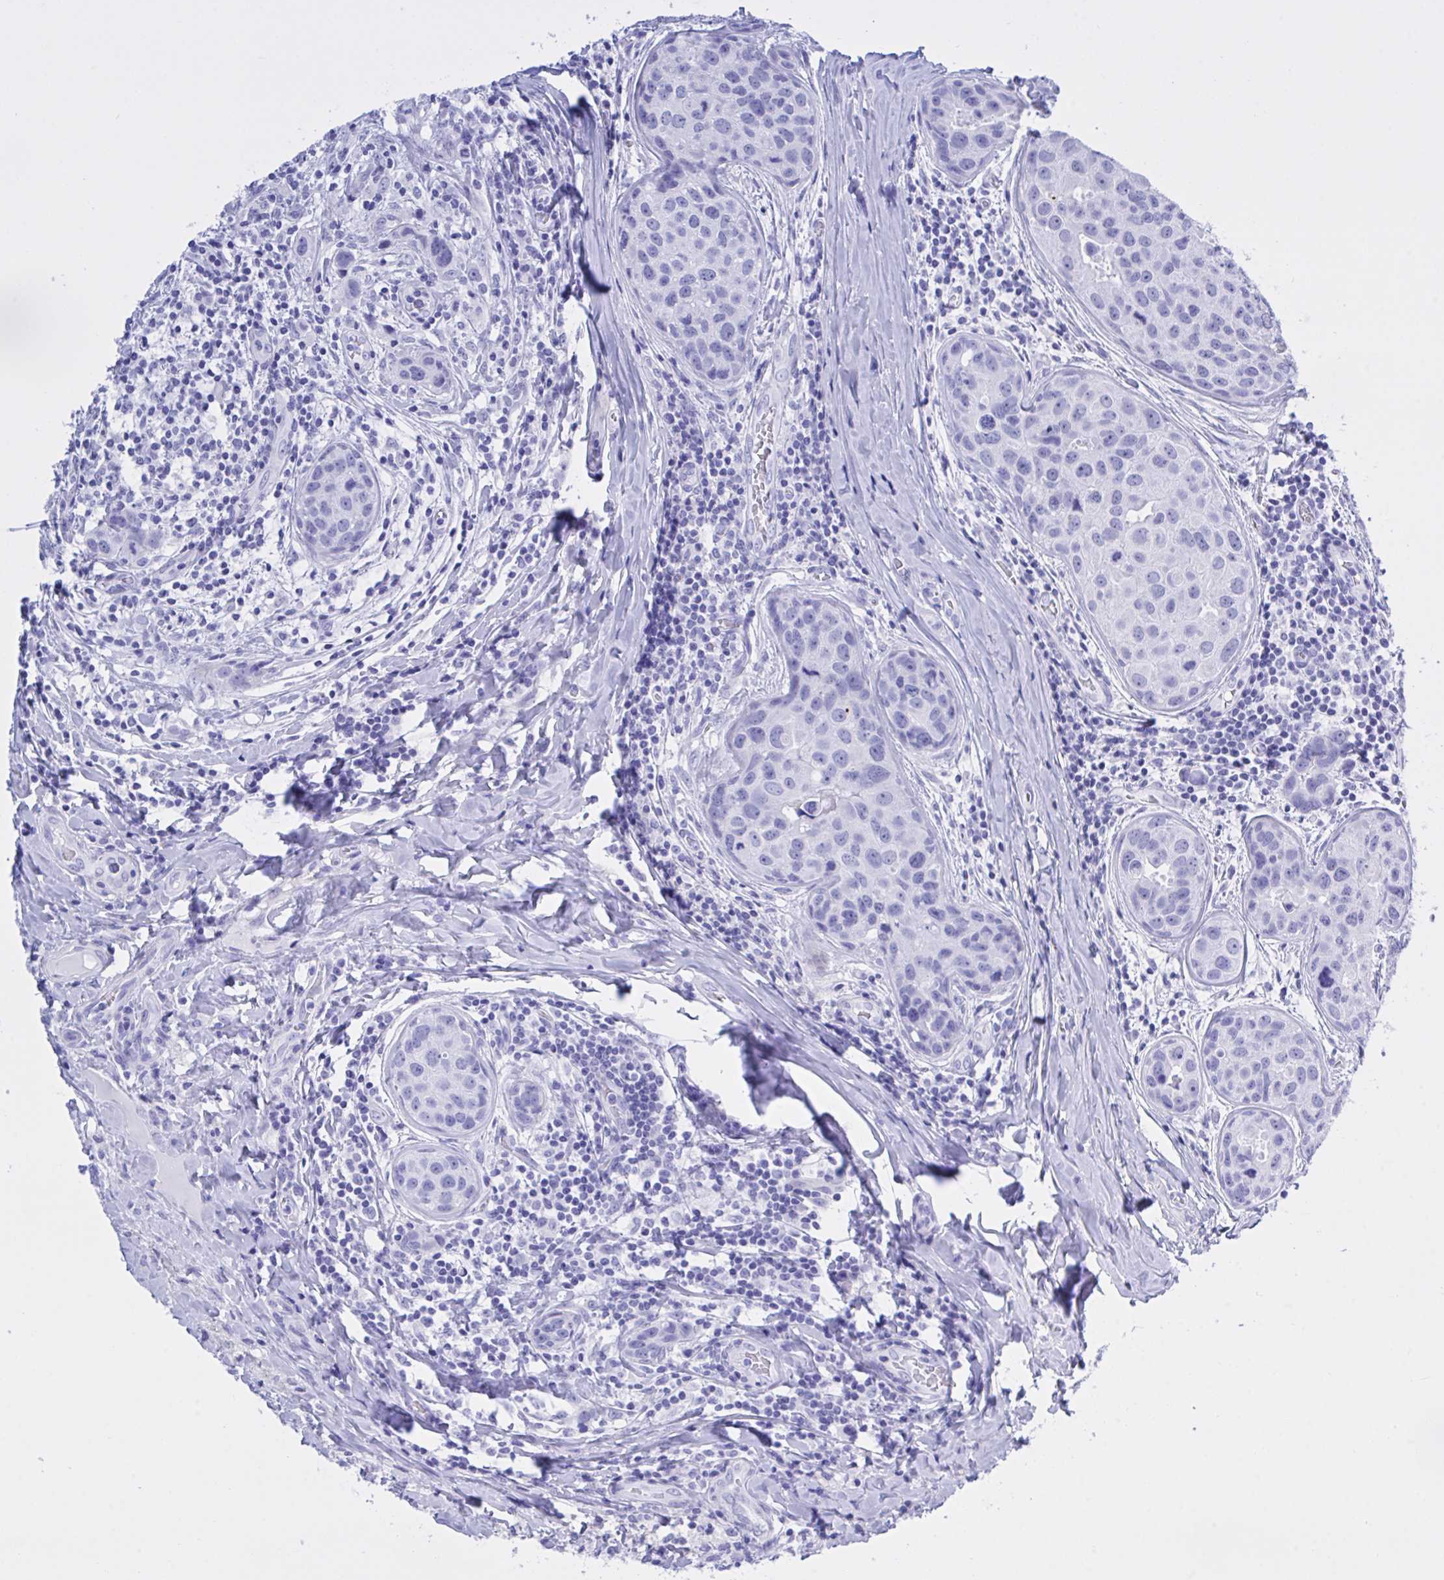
{"staining": {"intensity": "negative", "quantity": "none", "location": "none"}, "tissue": "breast cancer", "cell_type": "Tumor cells", "image_type": "cancer", "snomed": [{"axis": "morphology", "description": "Duct carcinoma"}, {"axis": "topography", "description": "Breast"}], "caption": "Tumor cells show no significant positivity in intraductal carcinoma (breast).", "gene": "BEX5", "patient": {"sex": "female", "age": 24}}